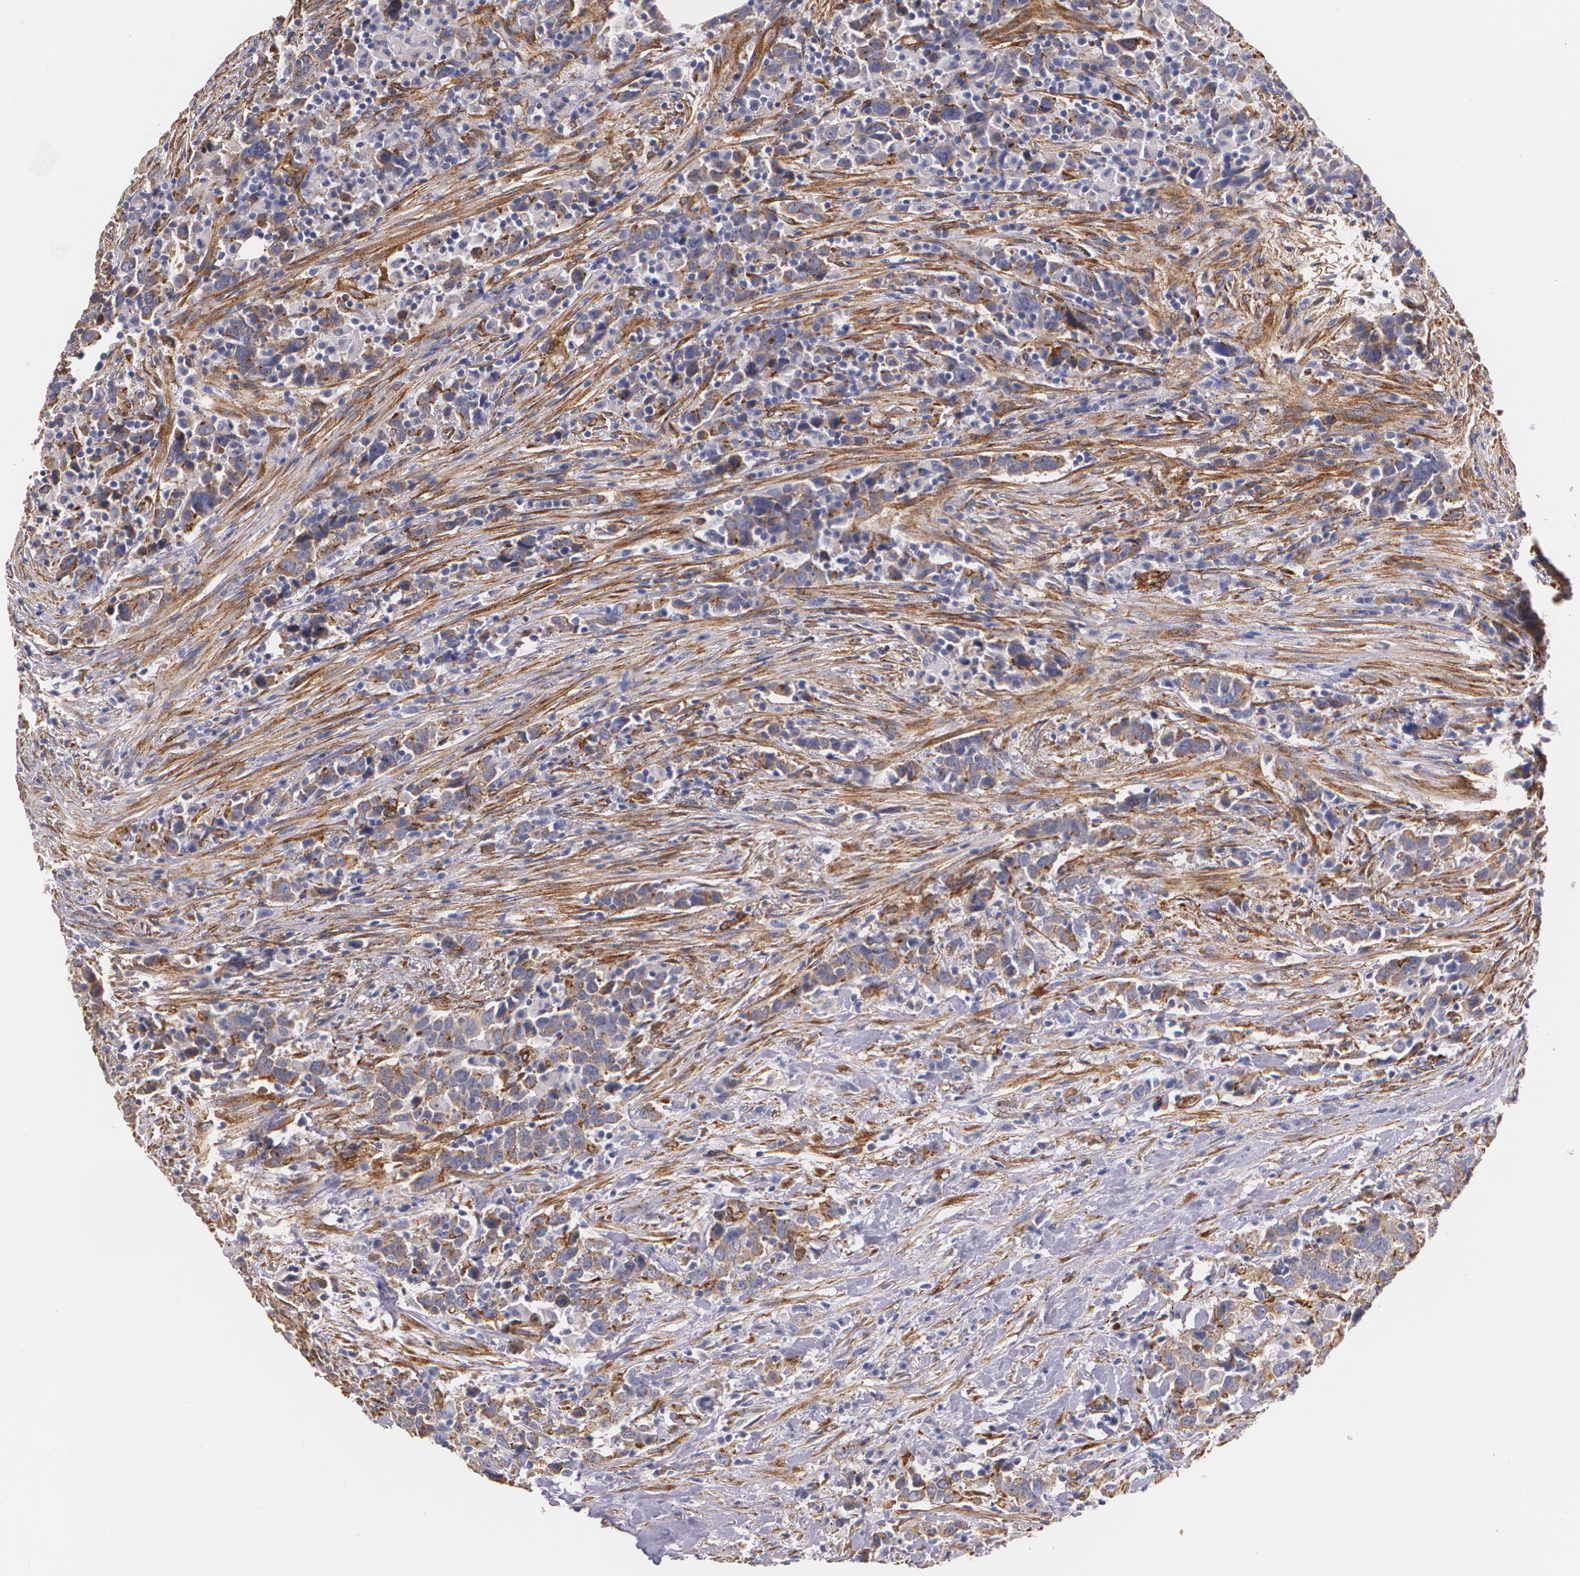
{"staining": {"intensity": "moderate", "quantity": "25%-75%", "location": "cytoplasmic/membranous"}, "tissue": "urothelial cancer", "cell_type": "Tumor cells", "image_type": "cancer", "snomed": [{"axis": "morphology", "description": "Urothelial carcinoma, High grade"}, {"axis": "topography", "description": "Urinary bladder"}], "caption": "Urothelial carcinoma (high-grade) stained for a protein (brown) shows moderate cytoplasmic/membranous positive expression in approximately 25%-75% of tumor cells.", "gene": "TJP1", "patient": {"sex": "male", "age": 61}}